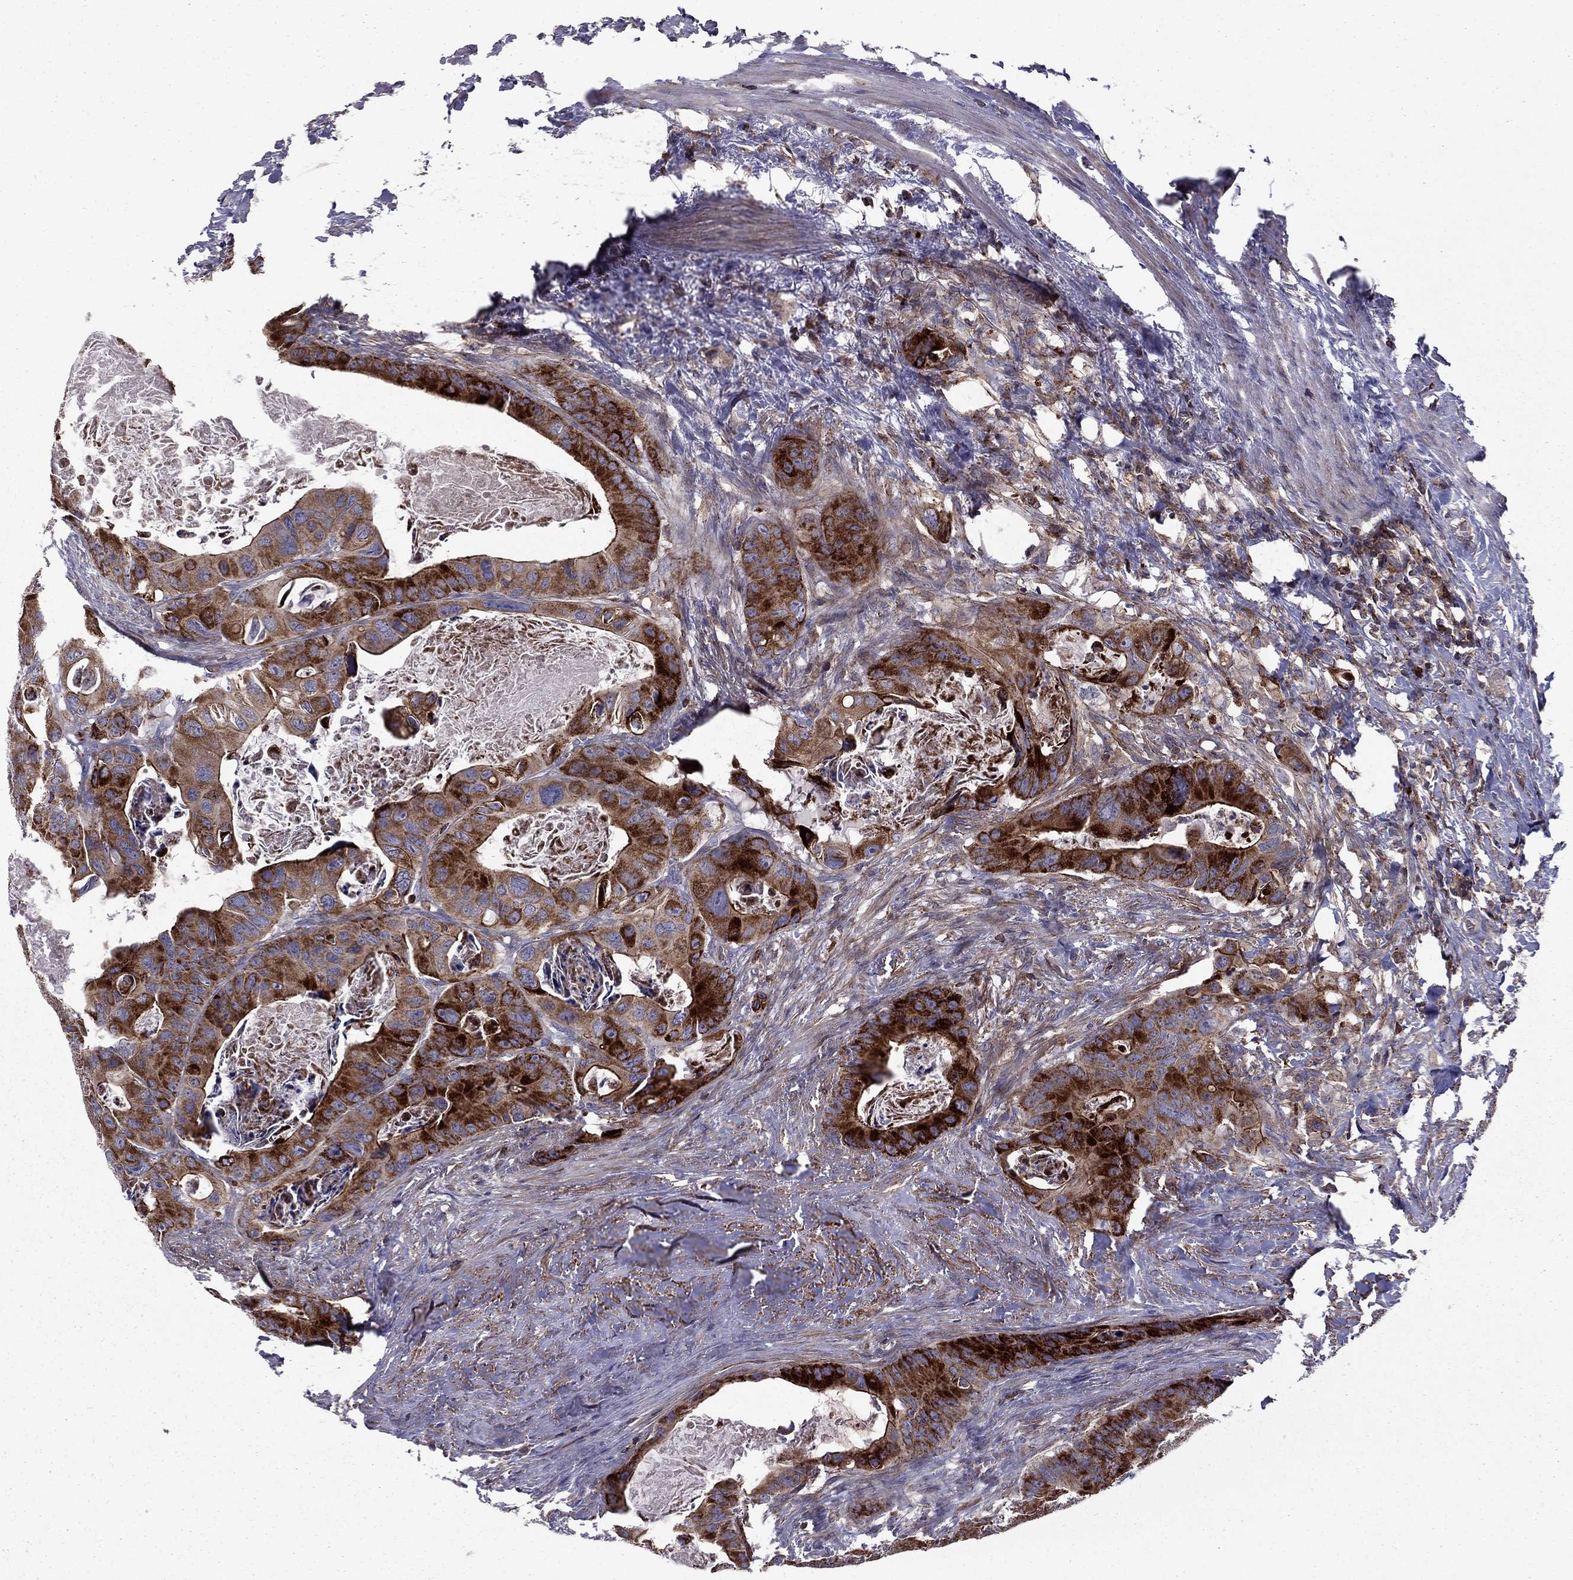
{"staining": {"intensity": "strong", "quantity": "25%-75%", "location": "cytoplasmic/membranous"}, "tissue": "colorectal cancer", "cell_type": "Tumor cells", "image_type": "cancer", "snomed": [{"axis": "morphology", "description": "Adenocarcinoma, NOS"}, {"axis": "topography", "description": "Rectum"}], "caption": "Strong cytoplasmic/membranous expression is seen in approximately 25%-75% of tumor cells in colorectal cancer (adenocarcinoma).", "gene": "ALG6", "patient": {"sex": "male", "age": 64}}